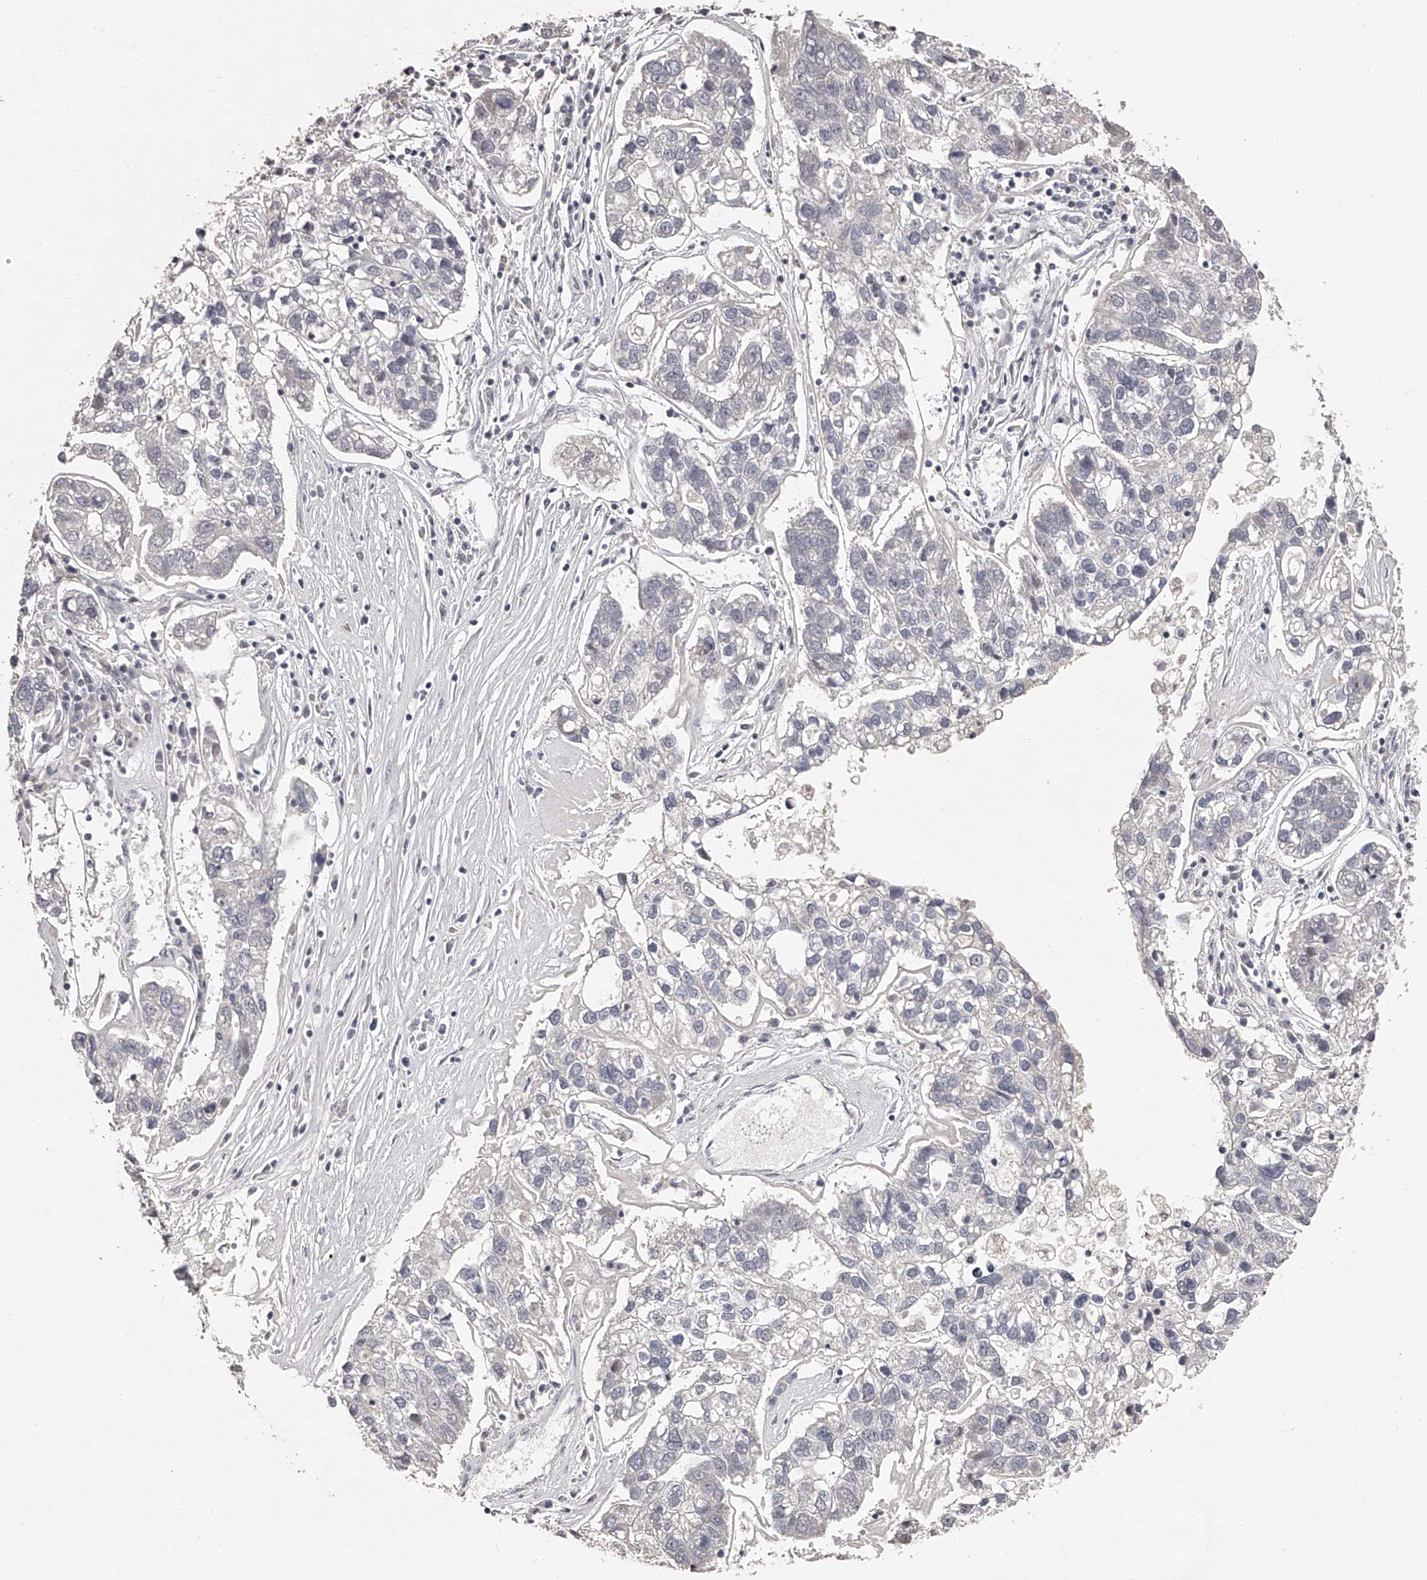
{"staining": {"intensity": "negative", "quantity": "none", "location": "none"}, "tissue": "pancreatic cancer", "cell_type": "Tumor cells", "image_type": "cancer", "snomed": [{"axis": "morphology", "description": "Adenocarcinoma, NOS"}, {"axis": "topography", "description": "Pancreas"}], "caption": "Tumor cells are negative for protein expression in human pancreatic cancer.", "gene": "NT5DC1", "patient": {"sex": "female", "age": 61}}